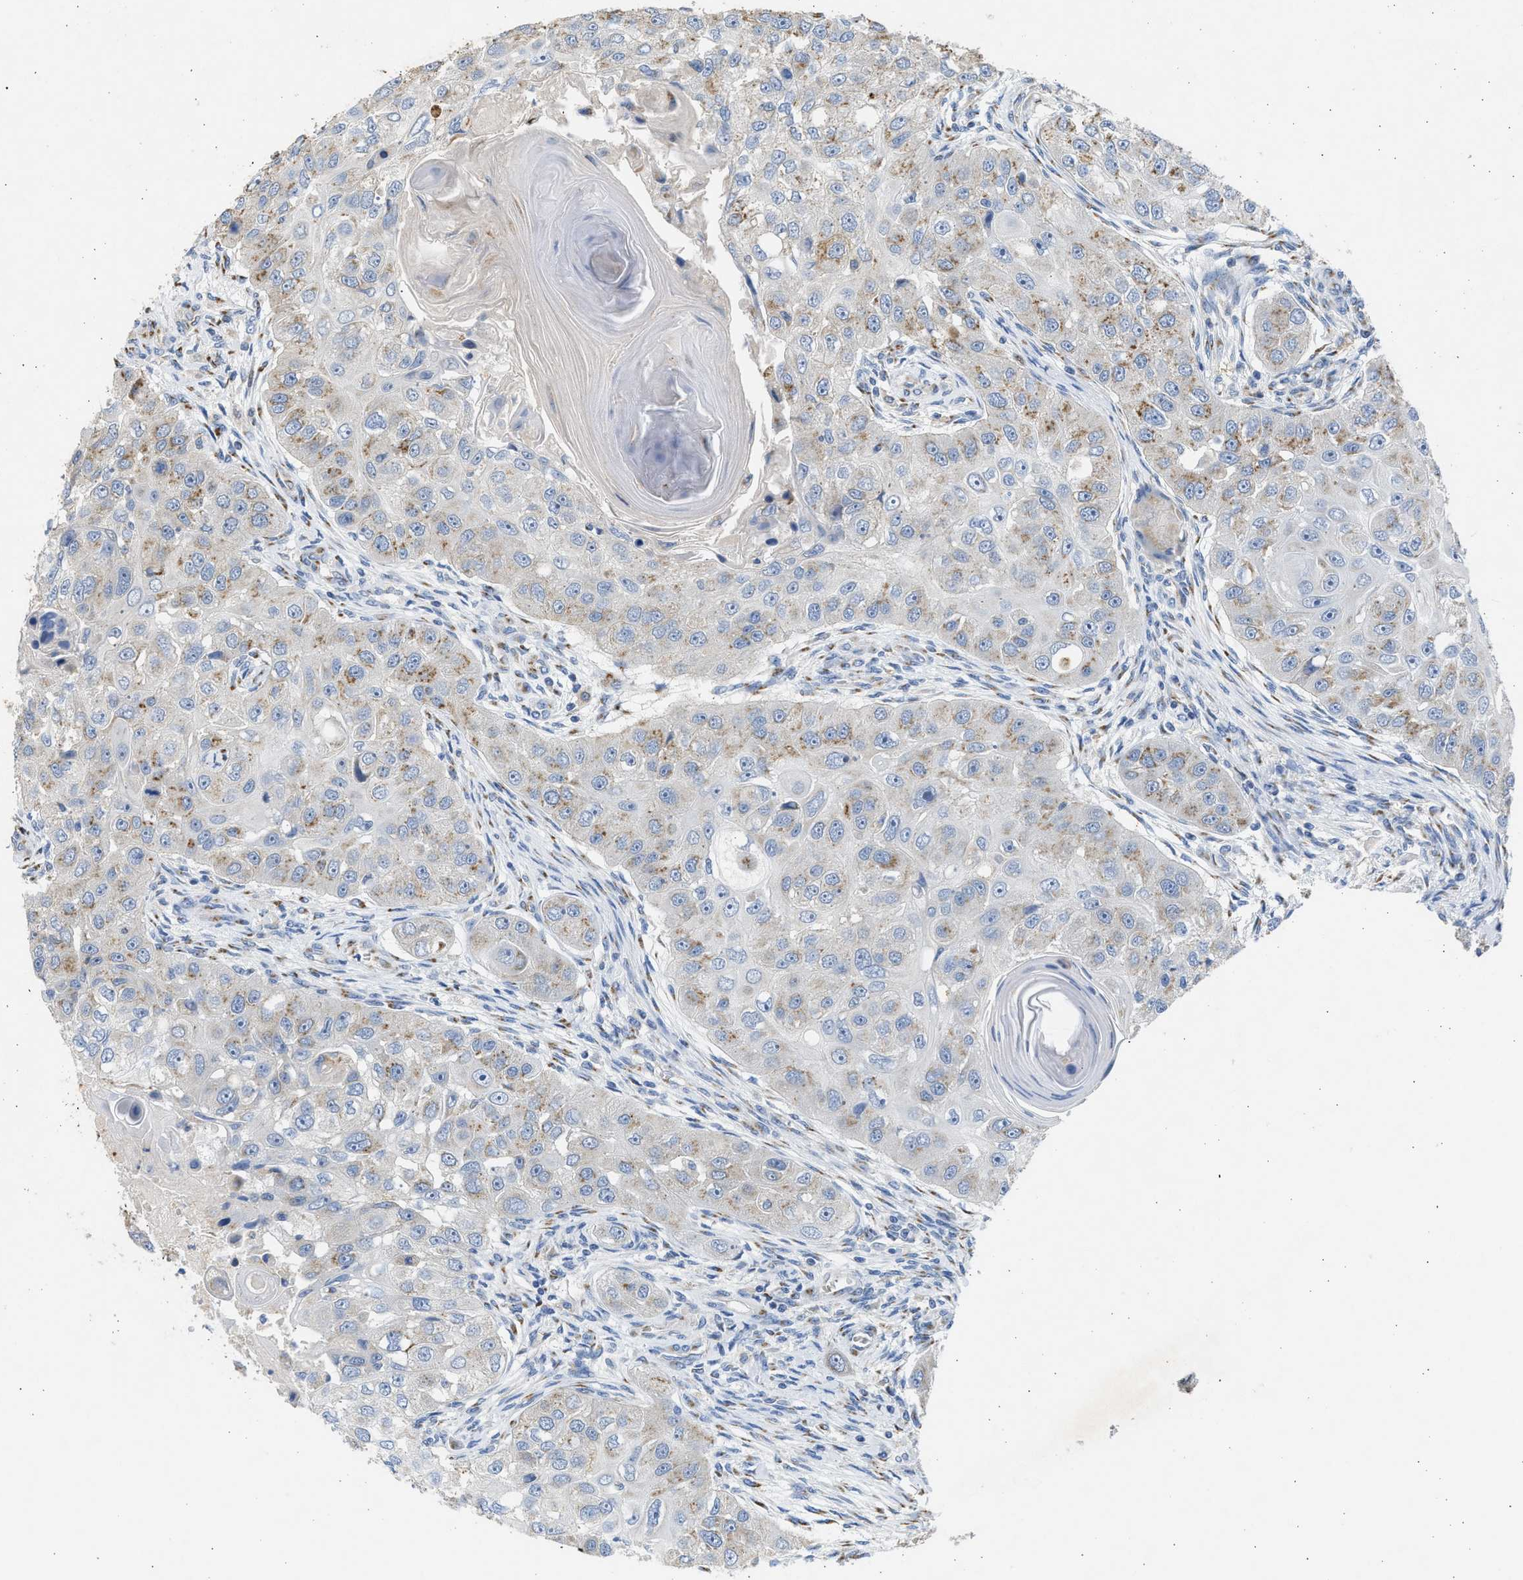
{"staining": {"intensity": "moderate", "quantity": "25%-75%", "location": "cytoplasmic/membranous"}, "tissue": "head and neck cancer", "cell_type": "Tumor cells", "image_type": "cancer", "snomed": [{"axis": "morphology", "description": "Normal tissue, NOS"}, {"axis": "morphology", "description": "Squamous cell carcinoma, NOS"}, {"axis": "topography", "description": "Skeletal muscle"}, {"axis": "topography", "description": "Head-Neck"}], "caption": "A micrograph of head and neck cancer (squamous cell carcinoma) stained for a protein reveals moderate cytoplasmic/membranous brown staining in tumor cells. (Stains: DAB in brown, nuclei in blue, Microscopy: brightfield microscopy at high magnification).", "gene": "IPO8", "patient": {"sex": "male", "age": 51}}